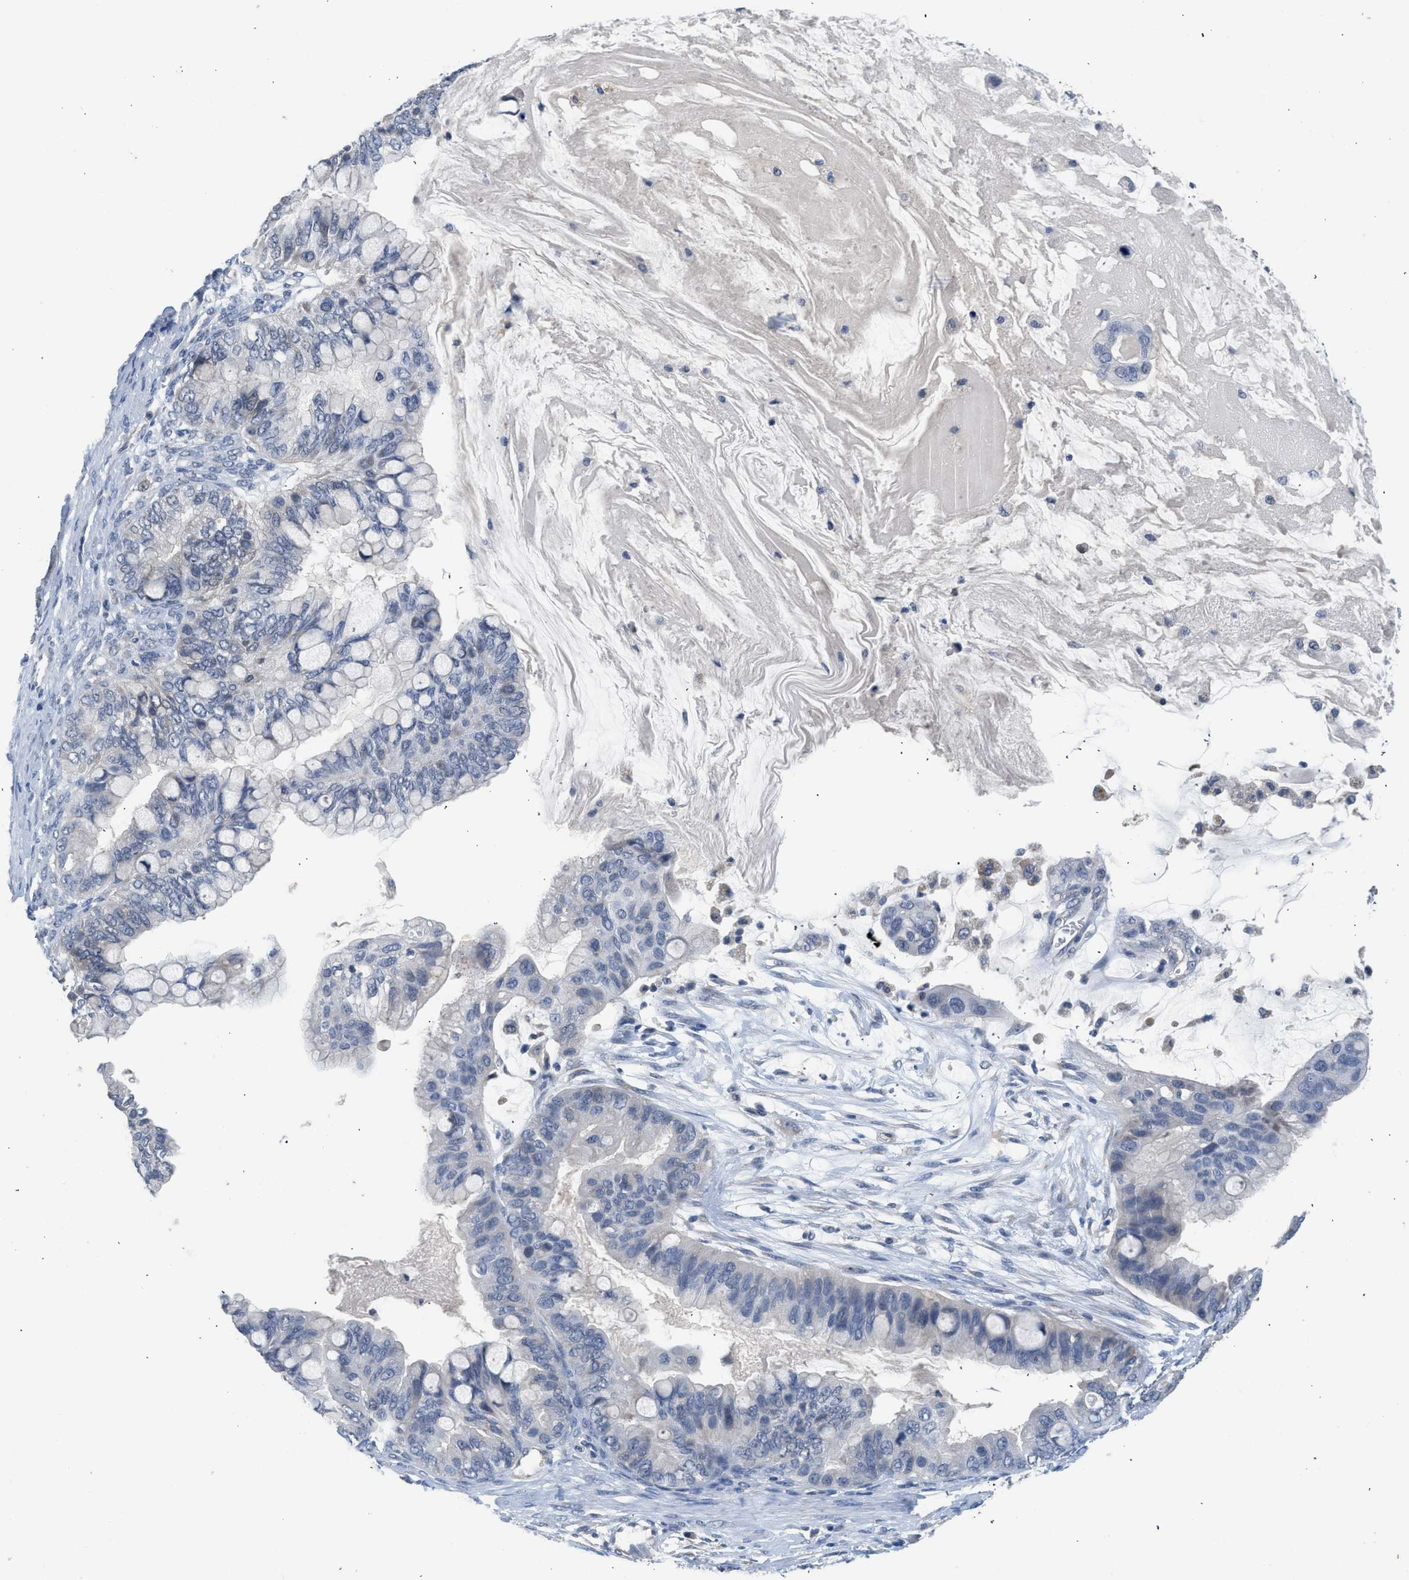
{"staining": {"intensity": "negative", "quantity": "none", "location": "none"}, "tissue": "ovarian cancer", "cell_type": "Tumor cells", "image_type": "cancer", "snomed": [{"axis": "morphology", "description": "Cystadenocarcinoma, mucinous, NOS"}, {"axis": "topography", "description": "Ovary"}], "caption": "IHC of human ovarian cancer (mucinous cystadenocarcinoma) shows no staining in tumor cells. (DAB (3,3'-diaminobenzidine) IHC visualized using brightfield microscopy, high magnification).", "gene": "CSF3R", "patient": {"sex": "female", "age": 80}}